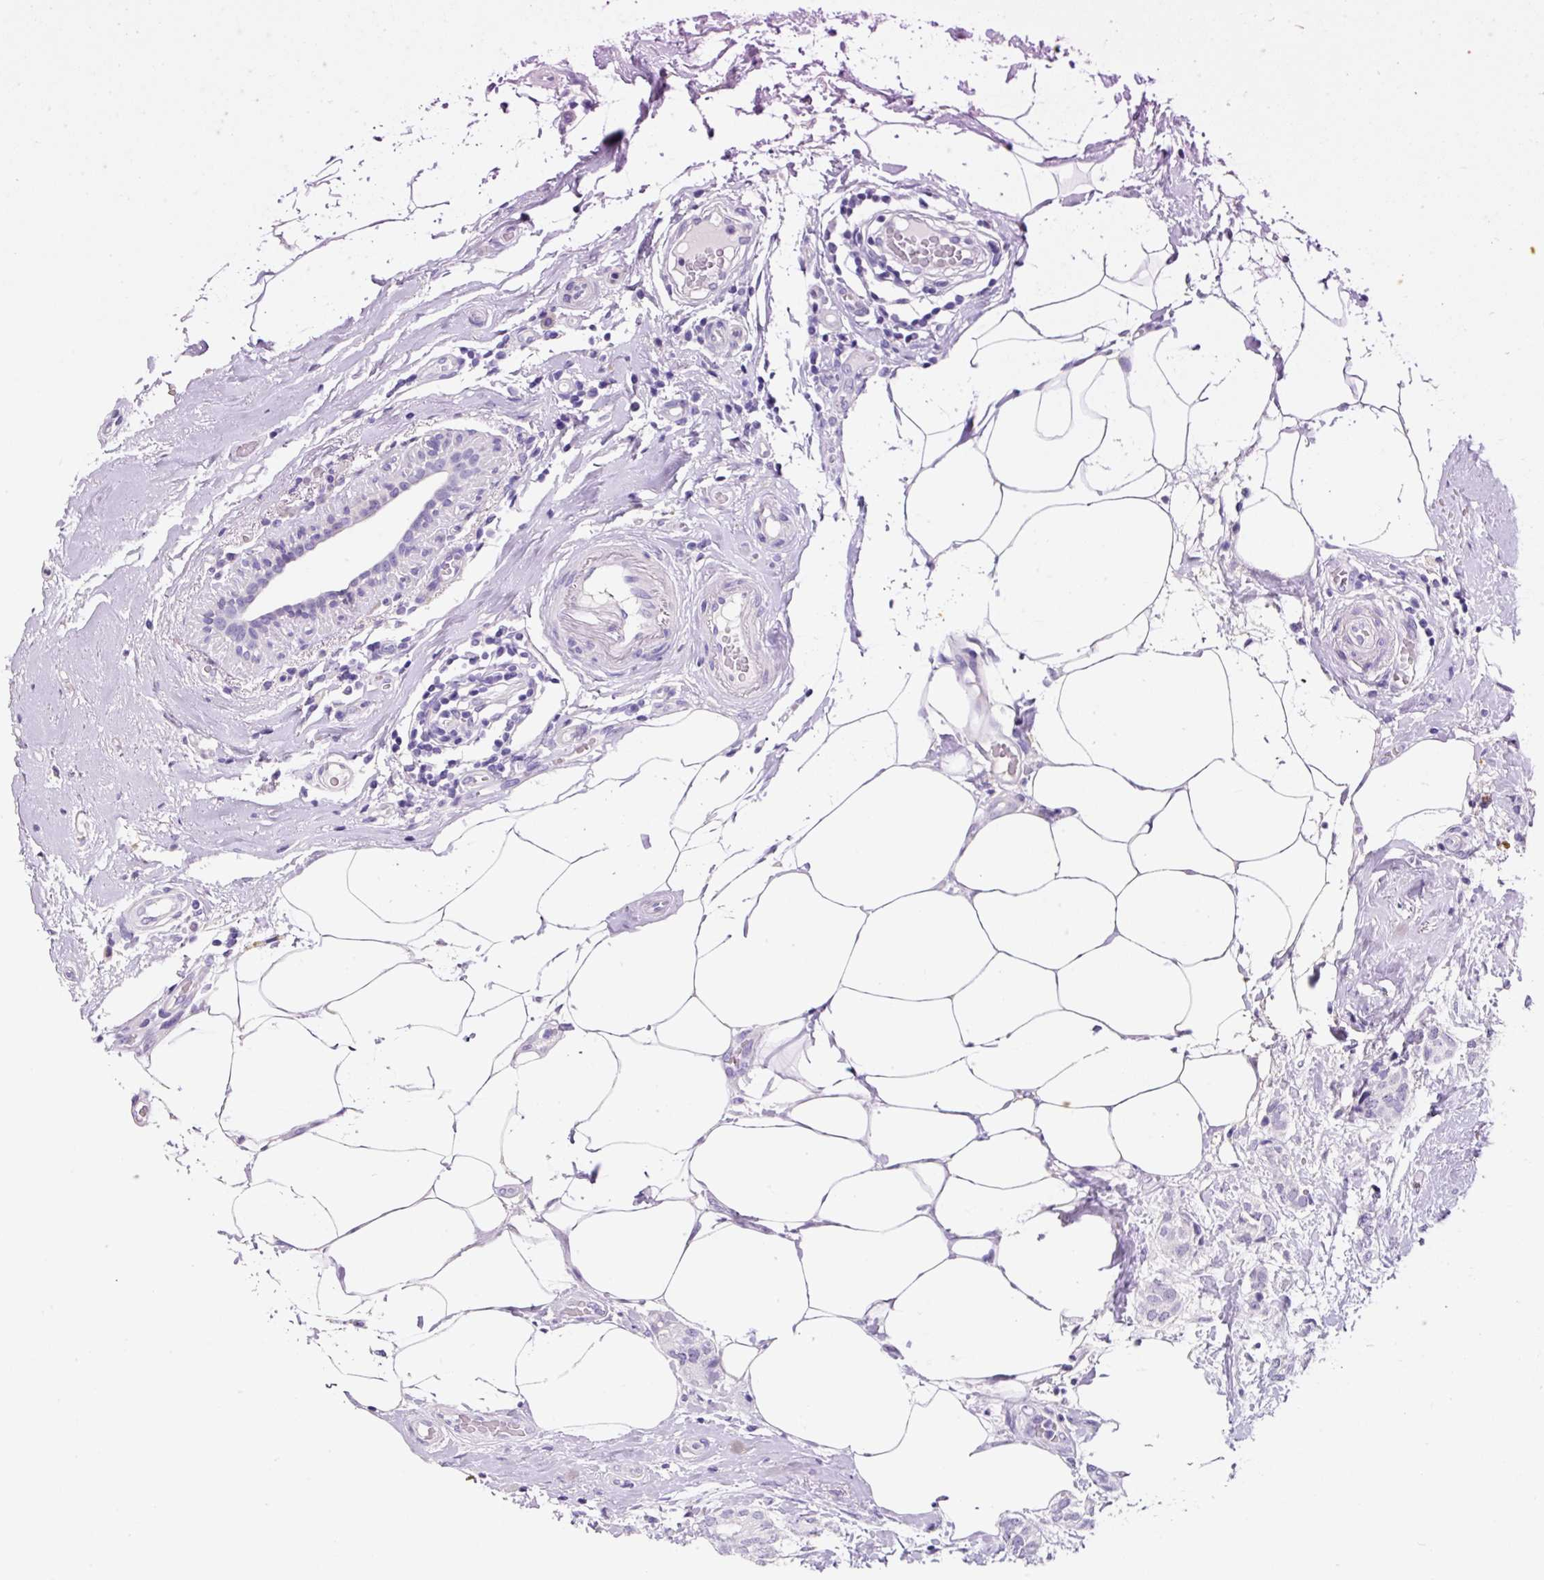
{"staining": {"intensity": "negative", "quantity": "none", "location": "none"}, "tissue": "breast cancer", "cell_type": "Tumor cells", "image_type": "cancer", "snomed": [{"axis": "morphology", "description": "Duct carcinoma"}, {"axis": "topography", "description": "Breast"}], "caption": "Immunohistochemistry (IHC) histopathology image of neoplastic tissue: invasive ductal carcinoma (breast) stained with DAB (3,3'-diaminobenzidine) displays no significant protein positivity in tumor cells. (DAB (3,3'-diaminobenzidine) immunohistochemistry with hematoxylin counter stain).", "gene": "SYP", "patient": {"sex": "female", "age": 73}}